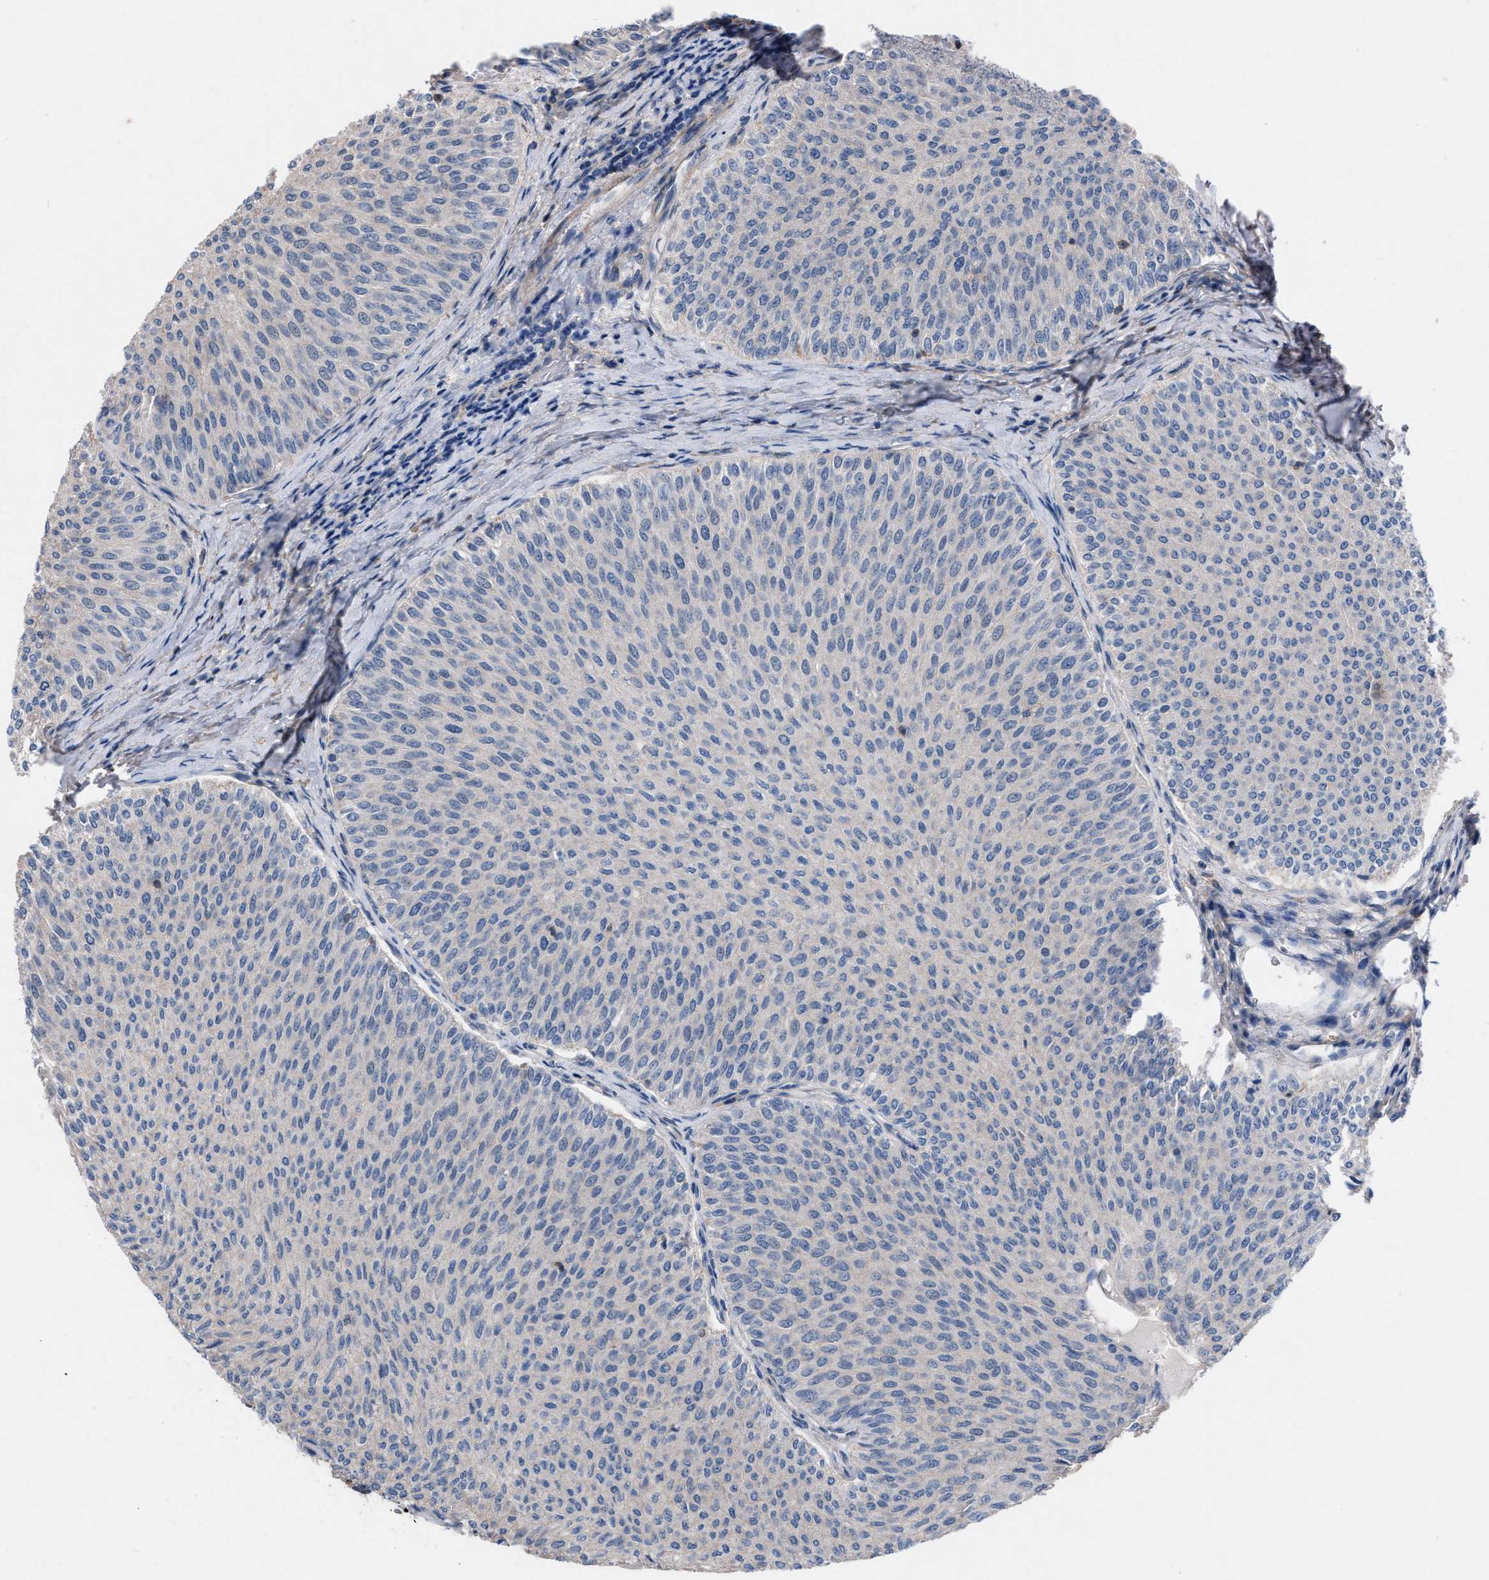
{"staining": {"intensity": "negative", "quantity": "none", "location": "none"}, "tissue": "urothelial cancer", "cell_type": "Tumor cells", "image_type": "cancer", "snomed": [{"axis": "morphology", "description": "Urothelial carcinoma, Low grade"}, {"axis": "topography", "description": "Urinary bladder"}], "caption": "IHC of human urothelial carcinoma (low-grade) shows no positivity in tumor cells.", "gene": "TMEM131", "patient": {"sex": "male", "age": 78}}